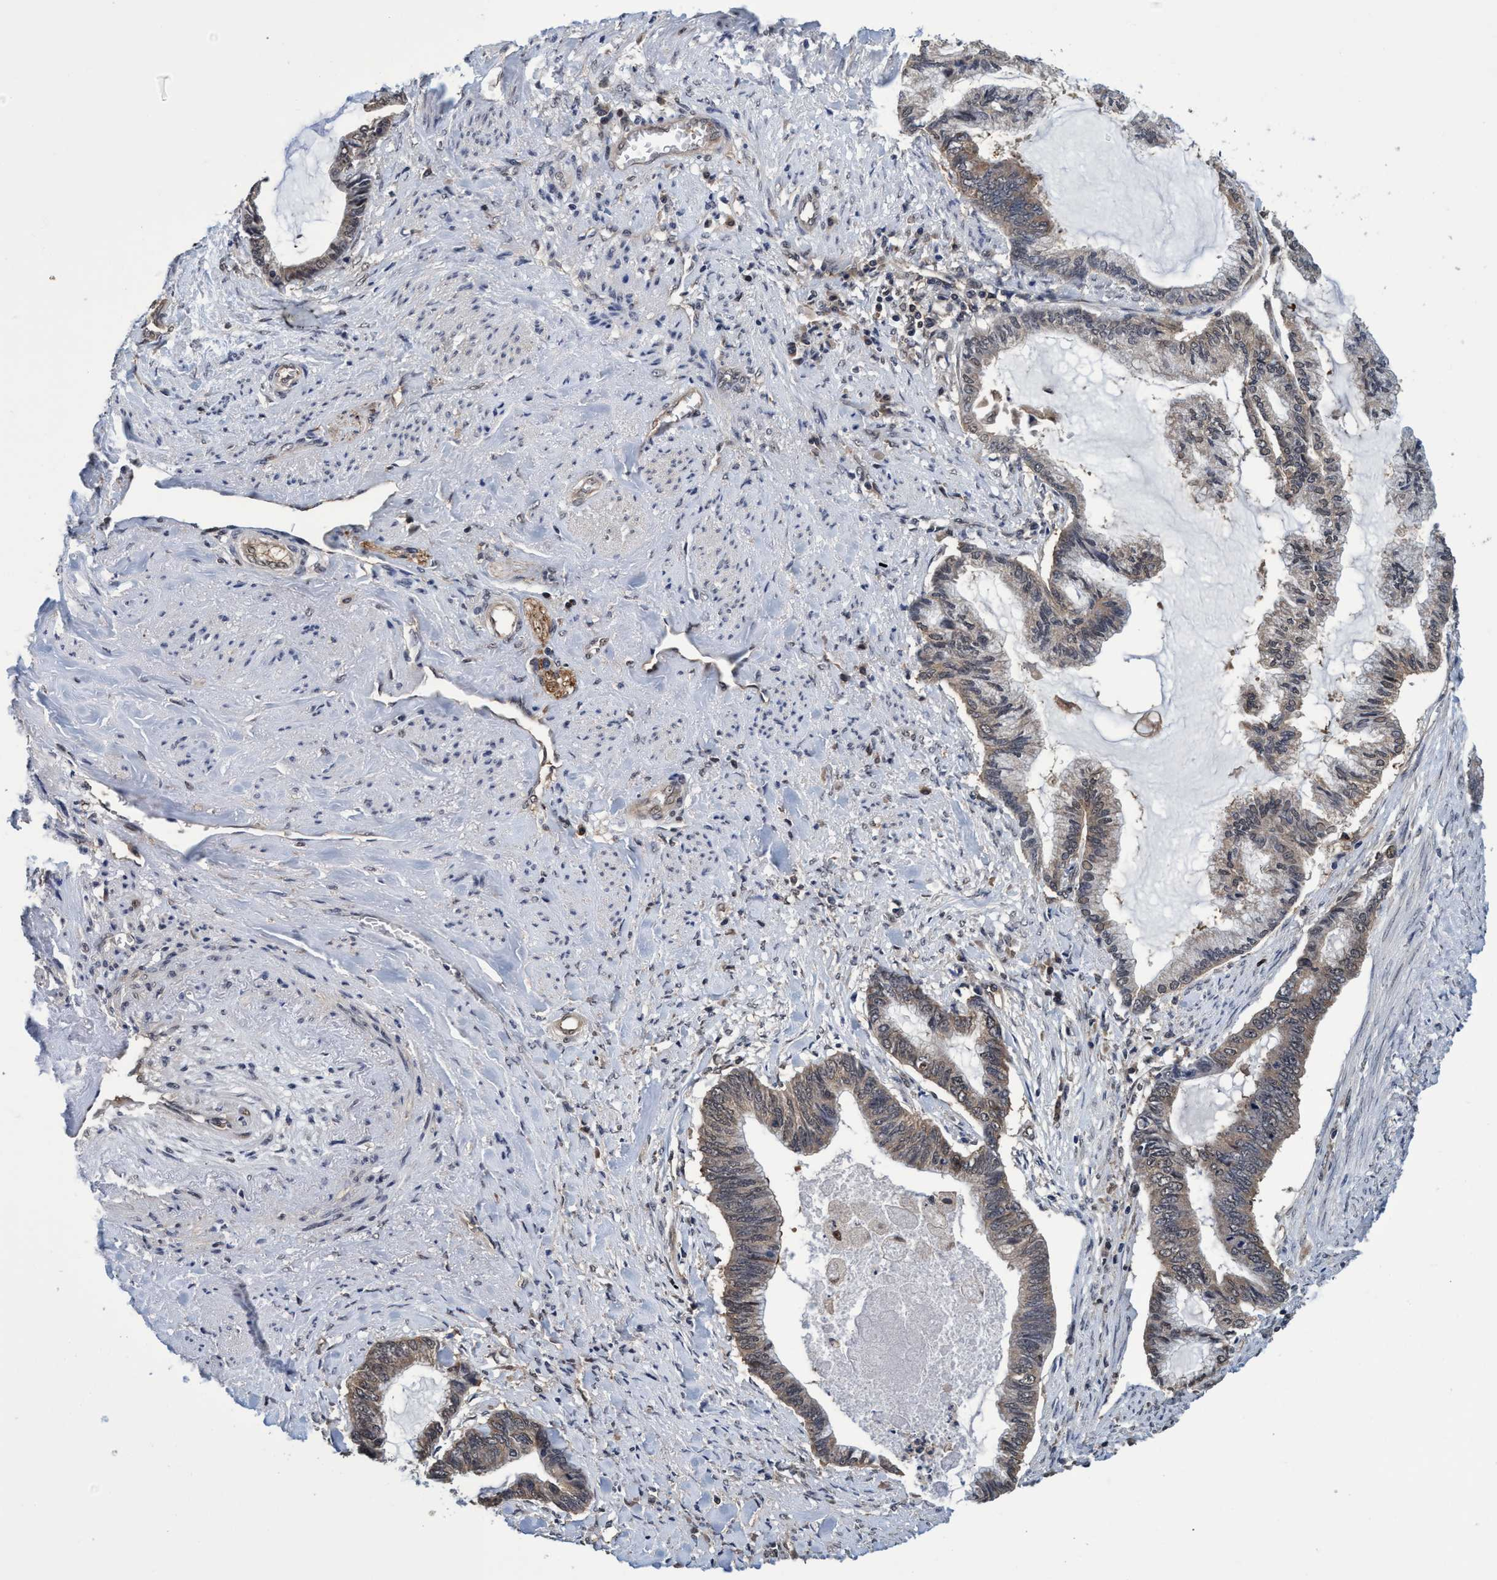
{"staining": {"intensity": "weak", "quantity": "25%-75%", "location": "cytoplasmic/membranous"}, "tissue": "endometrial cancer", "cell_type": "Tumor cells", "image_type": "cancer", "snomed": [{"axis": "morphology", "description": "Adenocarcinoma, NOS"}, {"axis": "topography", "description": "Endometrium"}], "caption": "Immunohistochemistry (IHC) micrograph of neoplastic tissue: human endometrial cancer (adenocarcinoma) stained using immunohistochemistry demonstrates low levels of weak protein expression localized specifically in the cytoplasmic/membranous of tumor cells, appearing as a cytoplasmic/membranous brown color.", "gene": "PSMD12", "patient": {"sex": "female", "age": 86}}